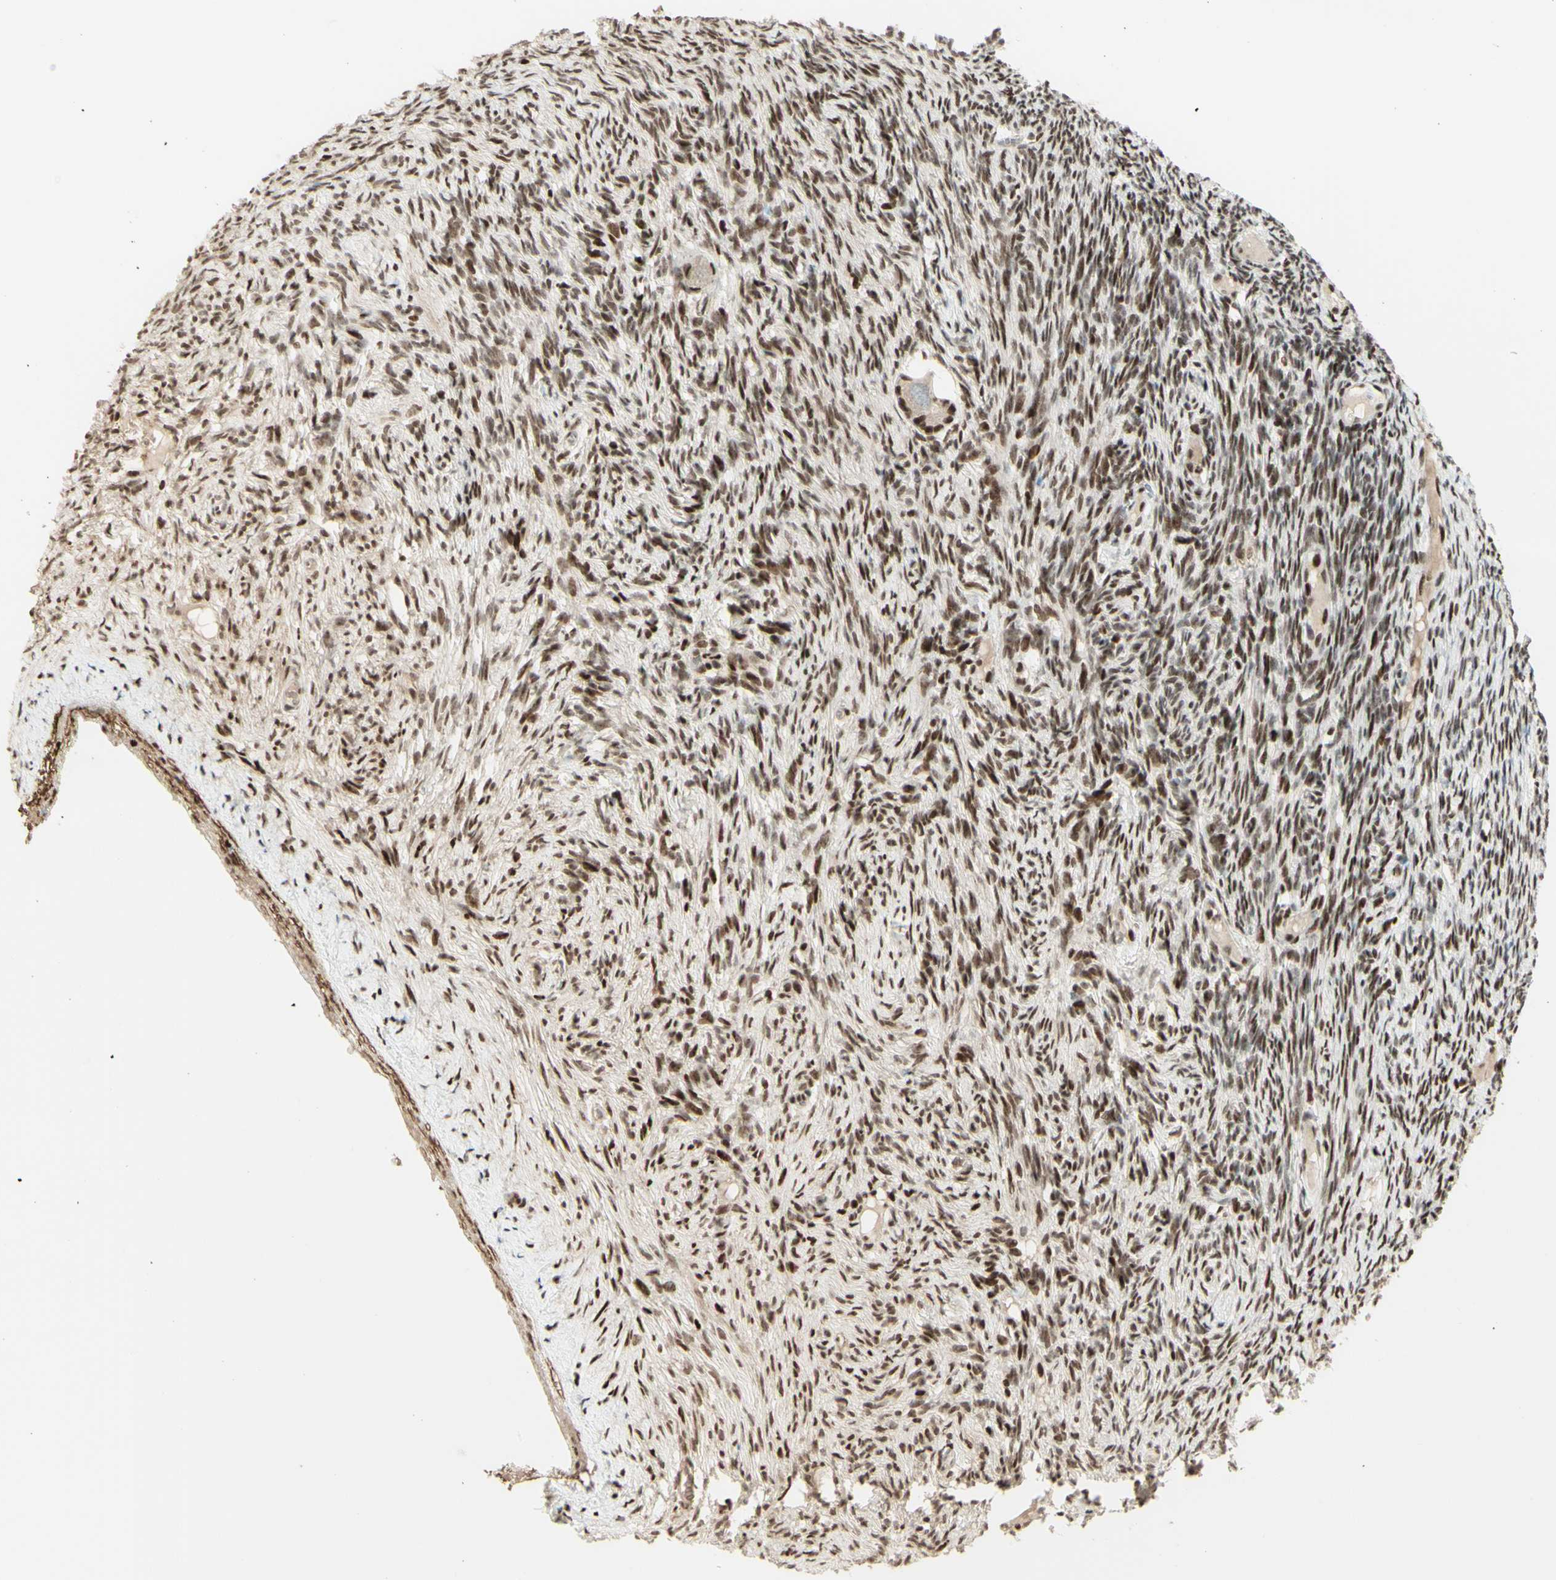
{"staining": {"intensity": "strong", "quantity": ">75%", "location": "nuclear"}, "tissue": "ovary", "cell_type": "Follicle cells", "image_type": "normal", "snomed": [{"axis": "morphology", "description": "Normal tissue, NOS"}, {"axis": "topography", "description": "Ovary"}], "caption": "Unremarkable ovary exhibits strong nuclear positivity in about >75% of follicle cells, visualized by immunohistochemistry.", "gene": "CDKL5", "patient": {"sex": "female", "age": 33}}